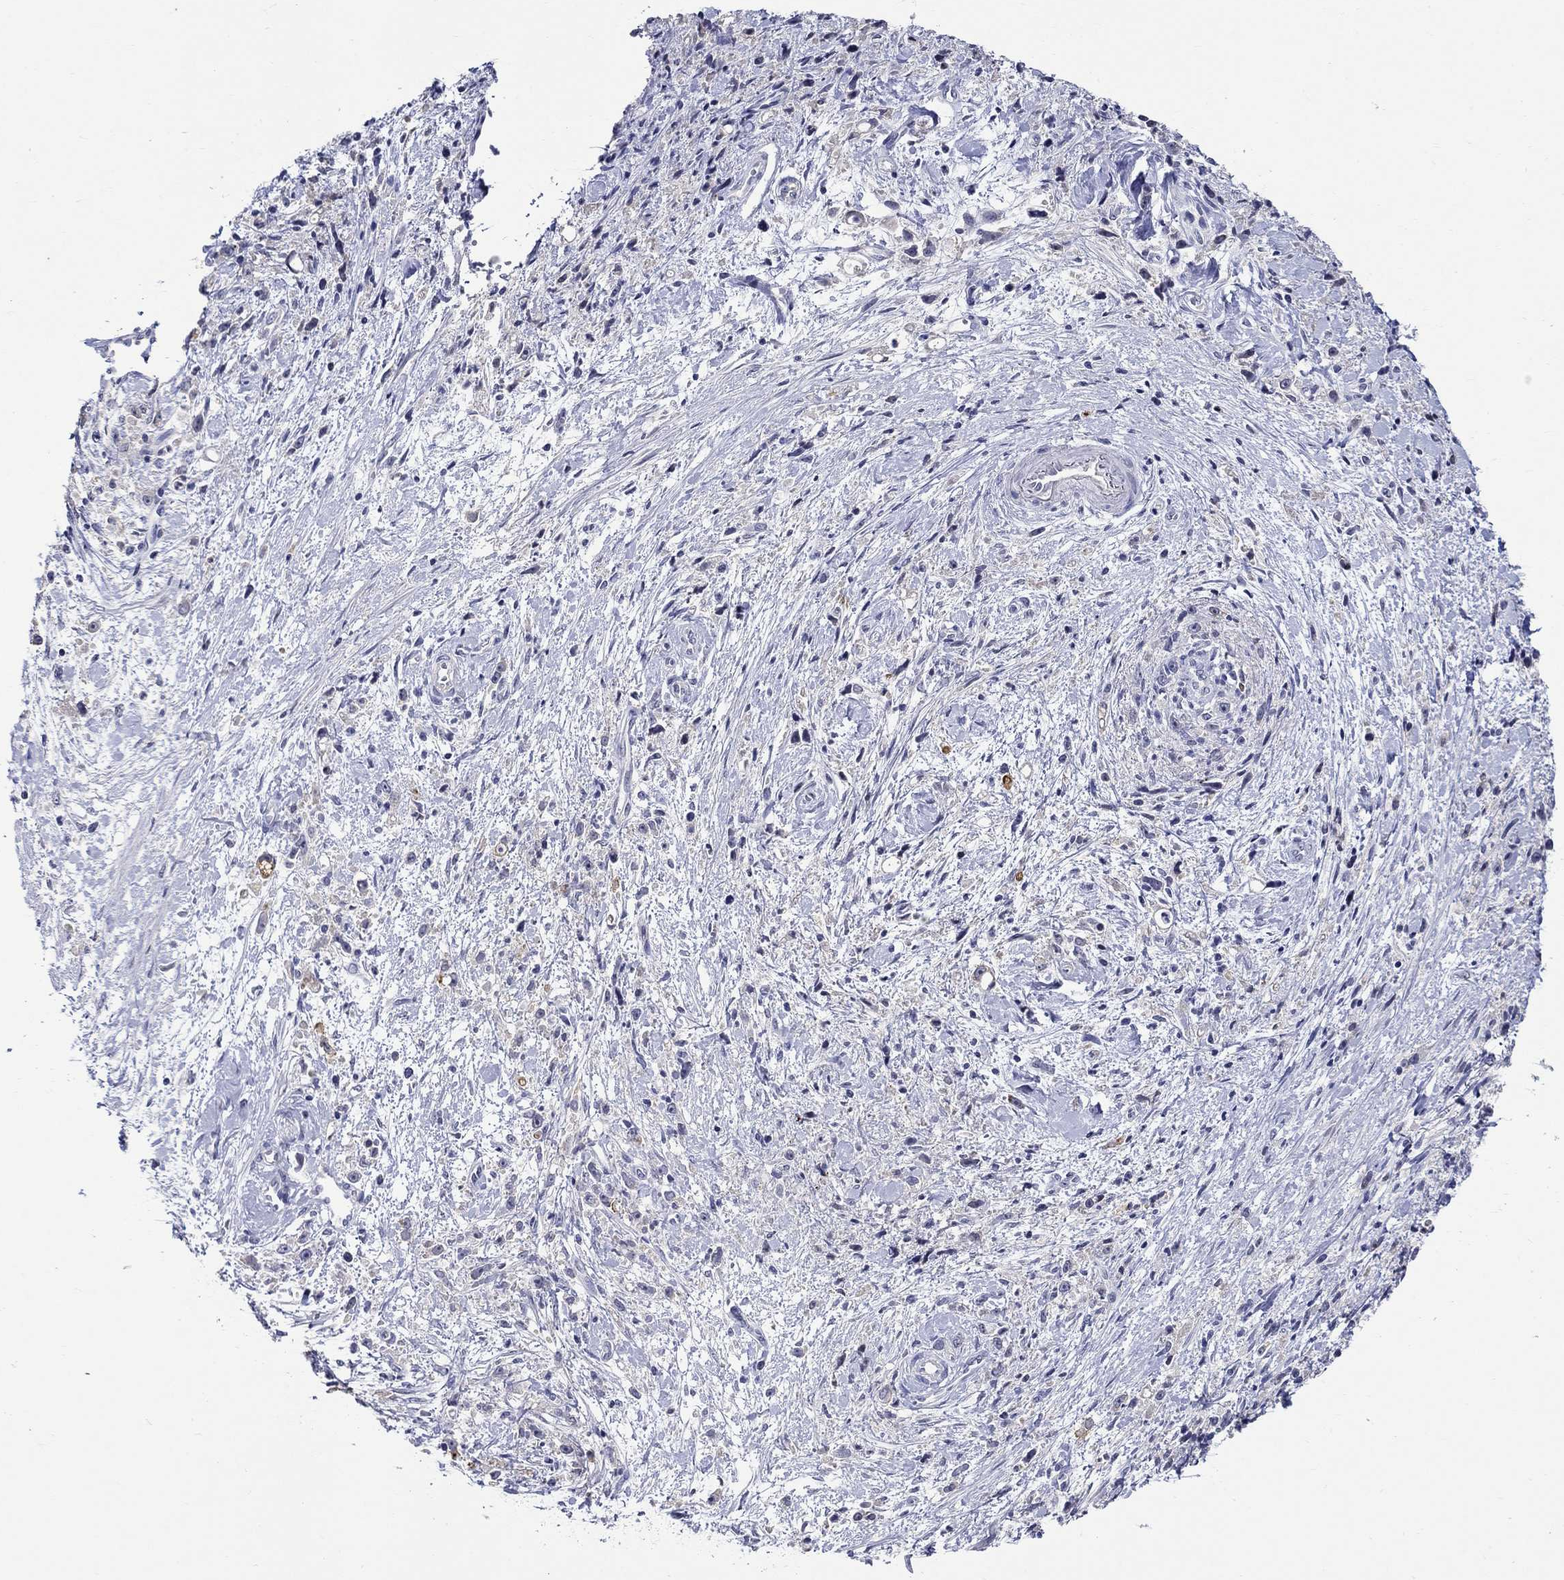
{"staining": {"intensity": "negative", "quantity": "none", "location": "none"}, "tissue": "stomach cancer", "cell_type": "Tumor cells", "image_type": "cancer", "snomed": [{"axis": "morphology", "description": "Adenocarcinoma, NOS"}, {"axis": "topography", "description": "Stomach"}], "caption": "Human adenocarcinoma (stomach) stained for a protein using immunohistochemistry (IHC) displays no expression in tumor cells.", "gene": "SLC30A3", "patient": {"sex": "female", "age": 59}}